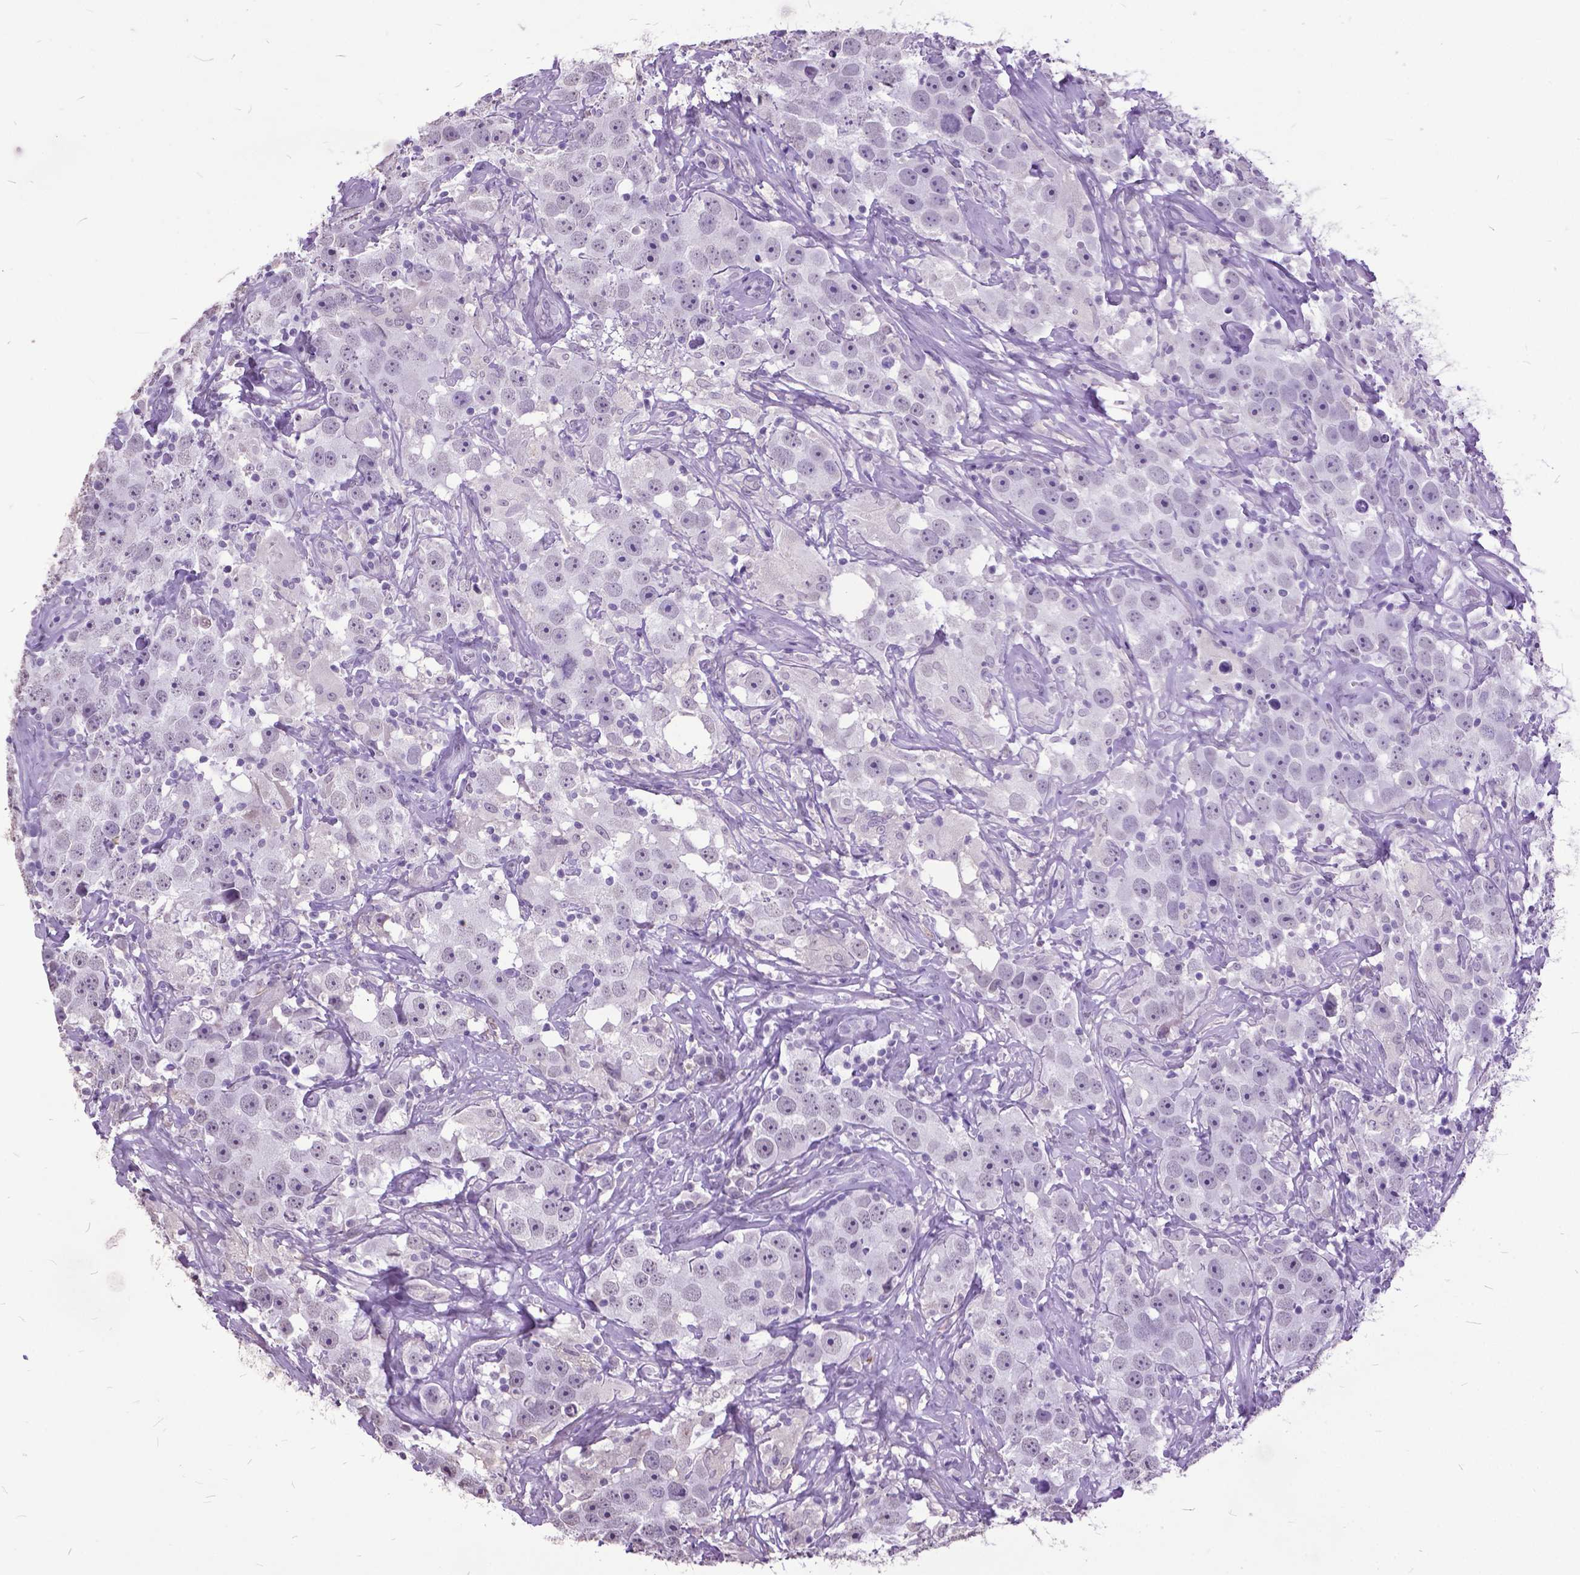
{"staining": {"intensity": "negative", "quantity": "none", "location": "none"}, "tissue": "testis cancer", "cell_type": "Tumor cells", "image_type": "cancer", "snomed": [{"axis": "morphology", "description": "Seminoma, NOS"}, {"axis": "topography", "description": "Testis"}], "caption": "This is an immunohistochemistry histopathology image of testis cancer. There is no staining in tumor cells.", "gene": "MARCHF10", "patient": {"sex": "male", "age": 49}}